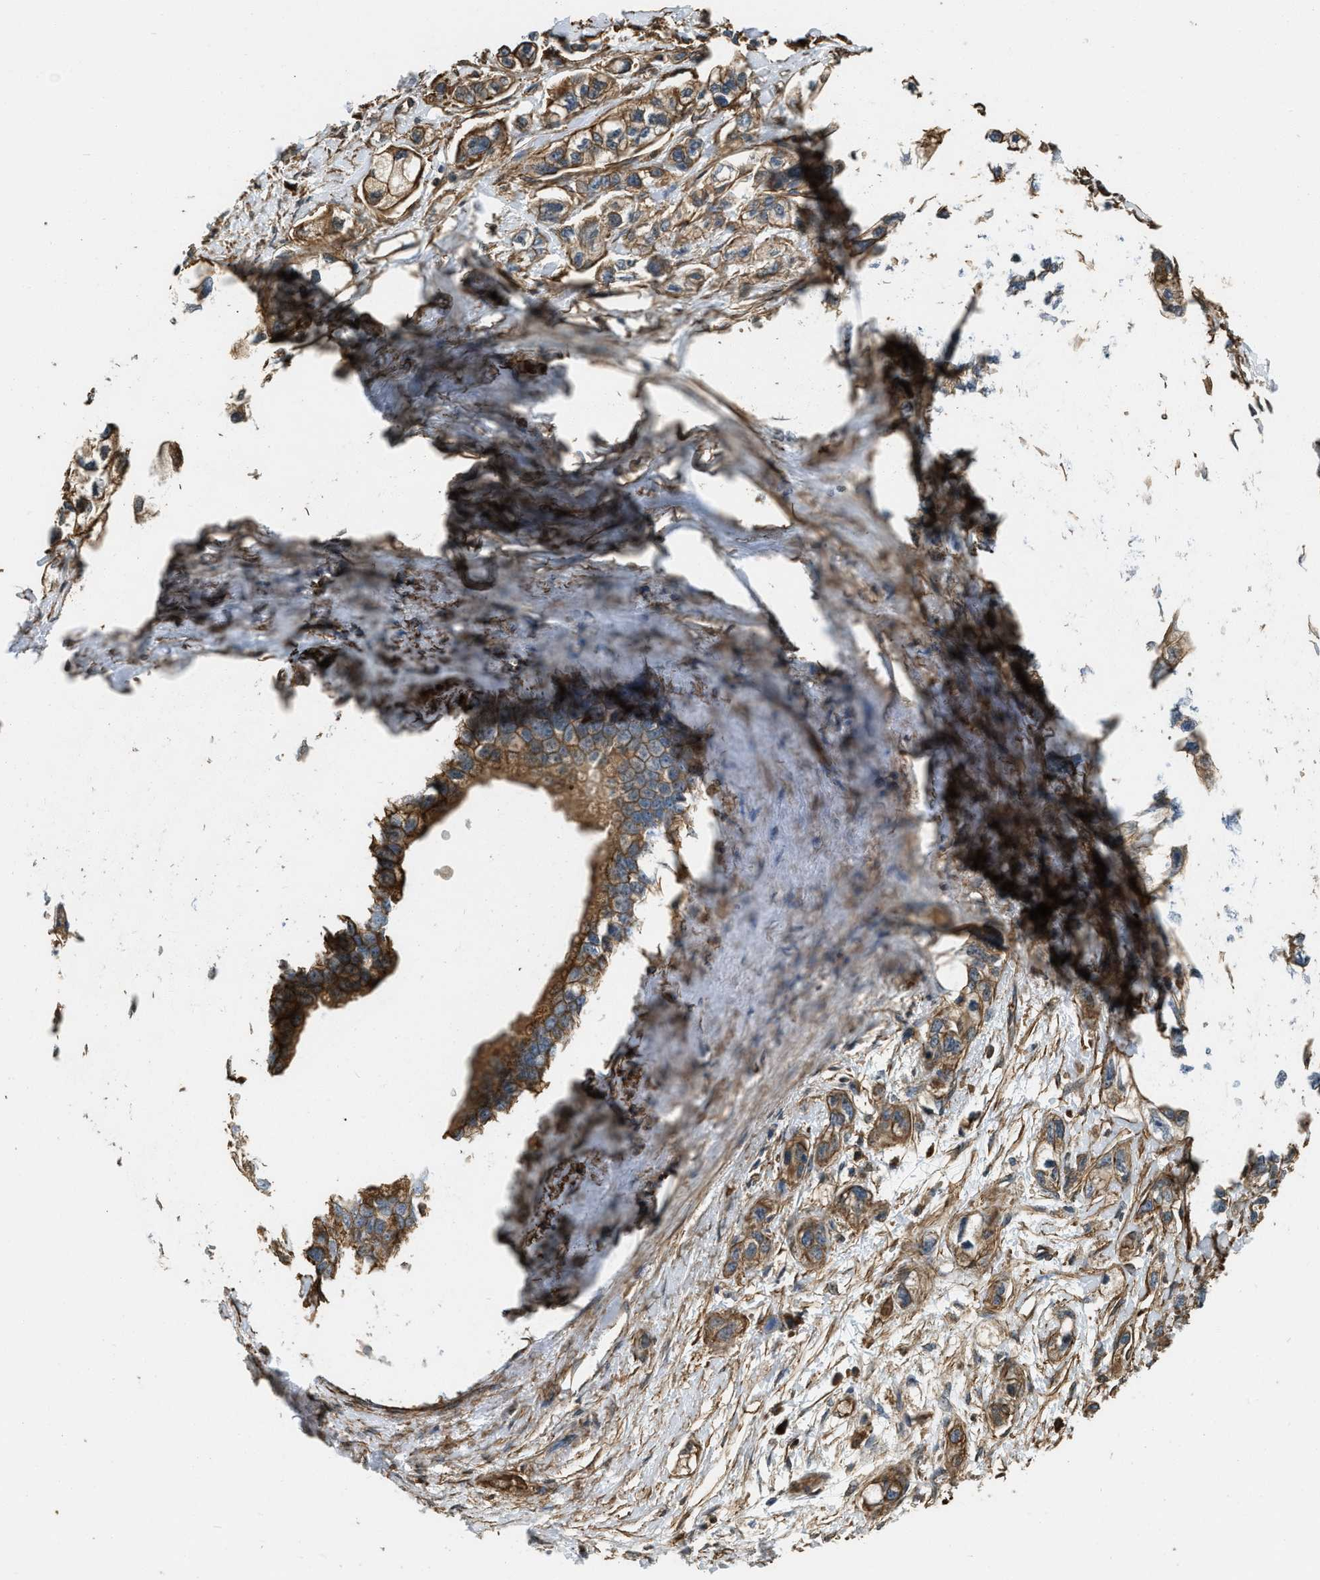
{"staining": {"intensity": "moderate", "quantity": ">75%", "location": "cytoplasmic/membranous"}, "tissue": "pancreatic cancer", "cell_type": "Tumor cells", "image_type": "cancer", "snomed": [{"axis": "morphology", "description": "Adenocarcinoma, NOS"}, {"axis": "topography", "description": "Pancreas"}], "caption": "A brown stain labels moderate cytoplasmic/membranous staining of a protein in human pancreatic cancer tumor cells.", "gene": "YARS1", "patient": {"sex": "male", "age": 74}}